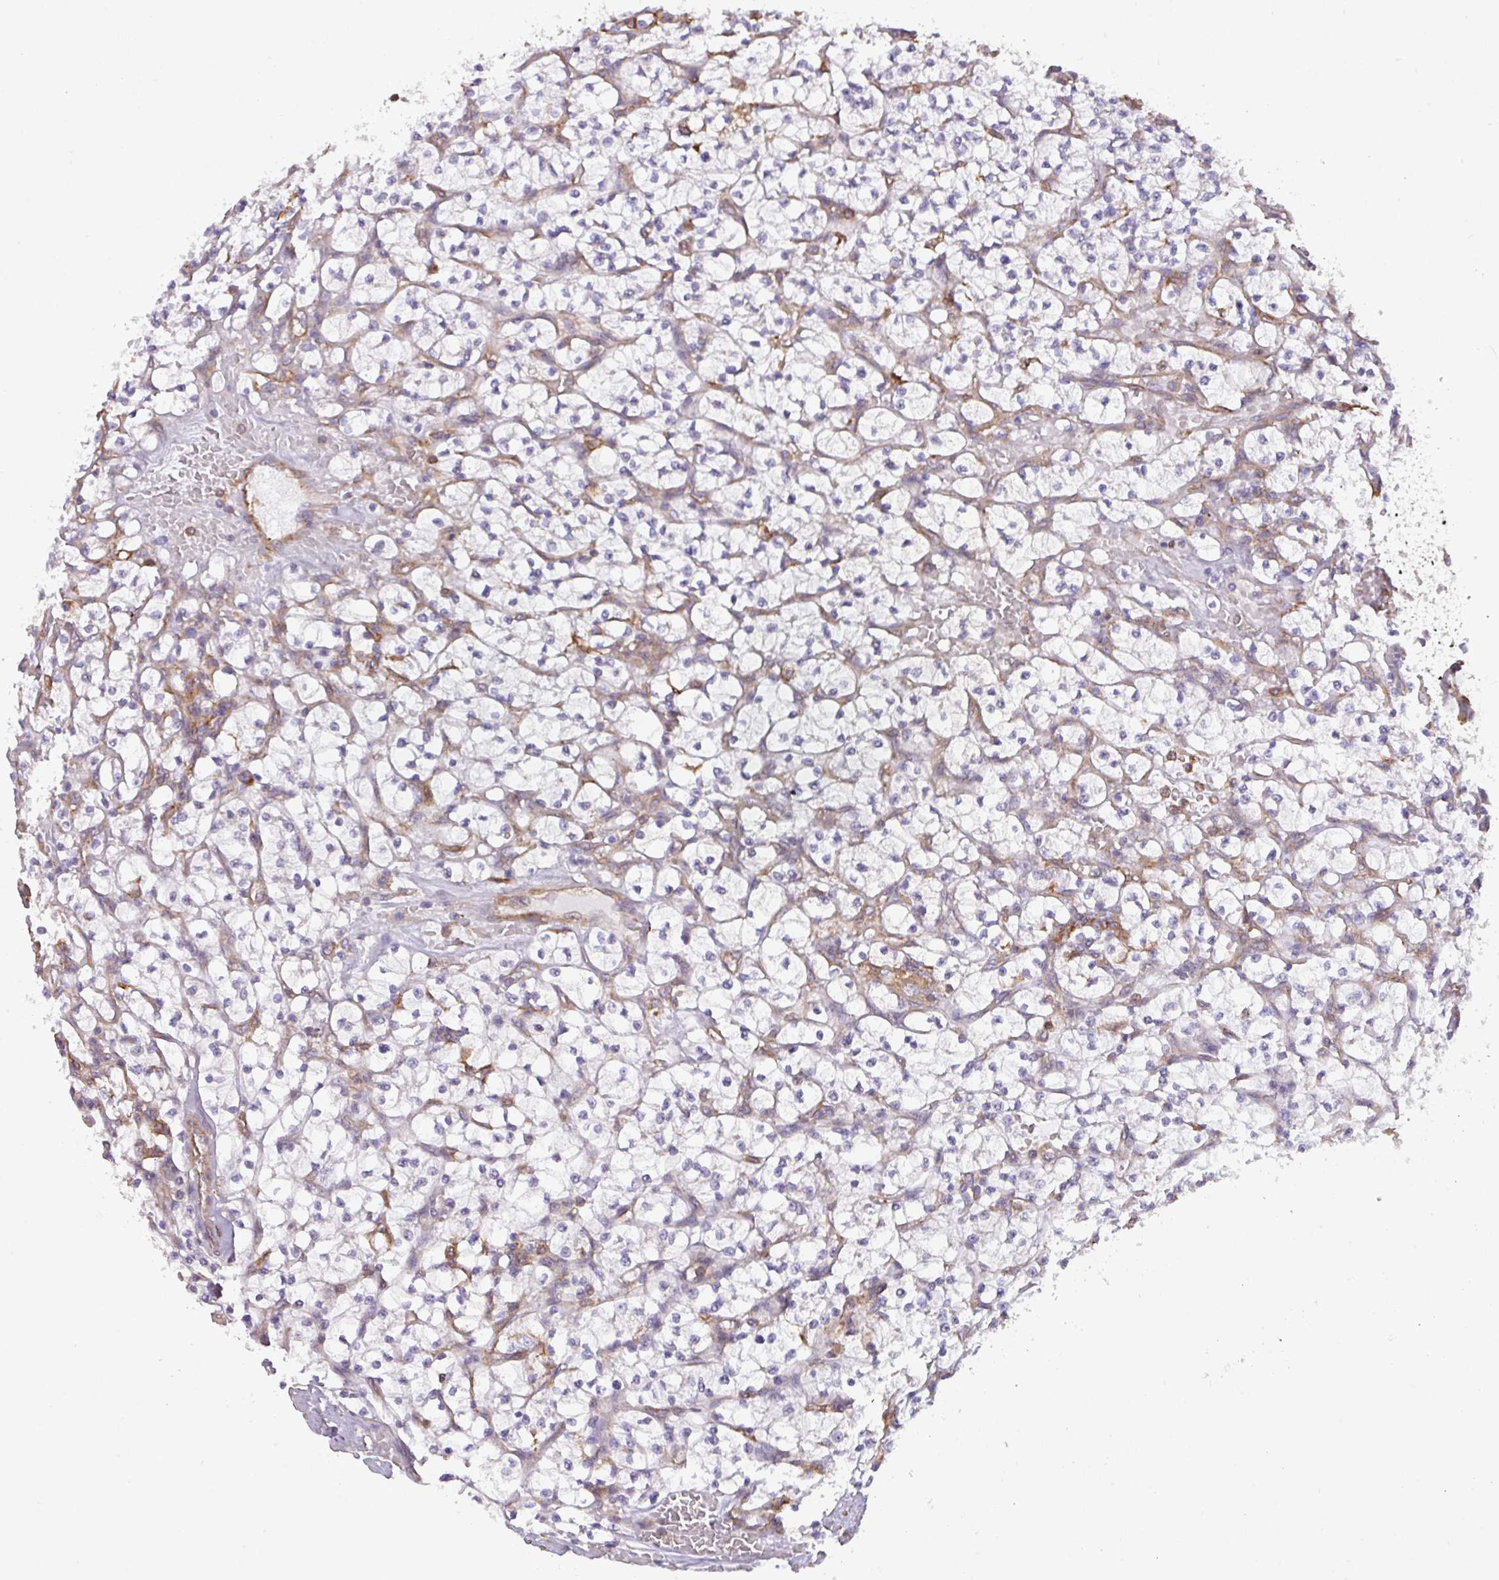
{"staining": {"intensity": "negative", "quantity": "none", "location": "none"}, "tissue": "renal cancer", "cell_type": "Tumor cells", "image_type": "cancer", "snomed": [{"axis": "morphology", "description": "Adenocarcinoma, NOS"}, {"axis": "topography", "description": "Kidney"}], "caption": "A high-resolution histopathology image shows immunohistochemistry staining of renal cancer, which exhibits no significant expression in tumor cells.", "gene": "LRRC41", "patient": {"sex": "female", "age": 64}}